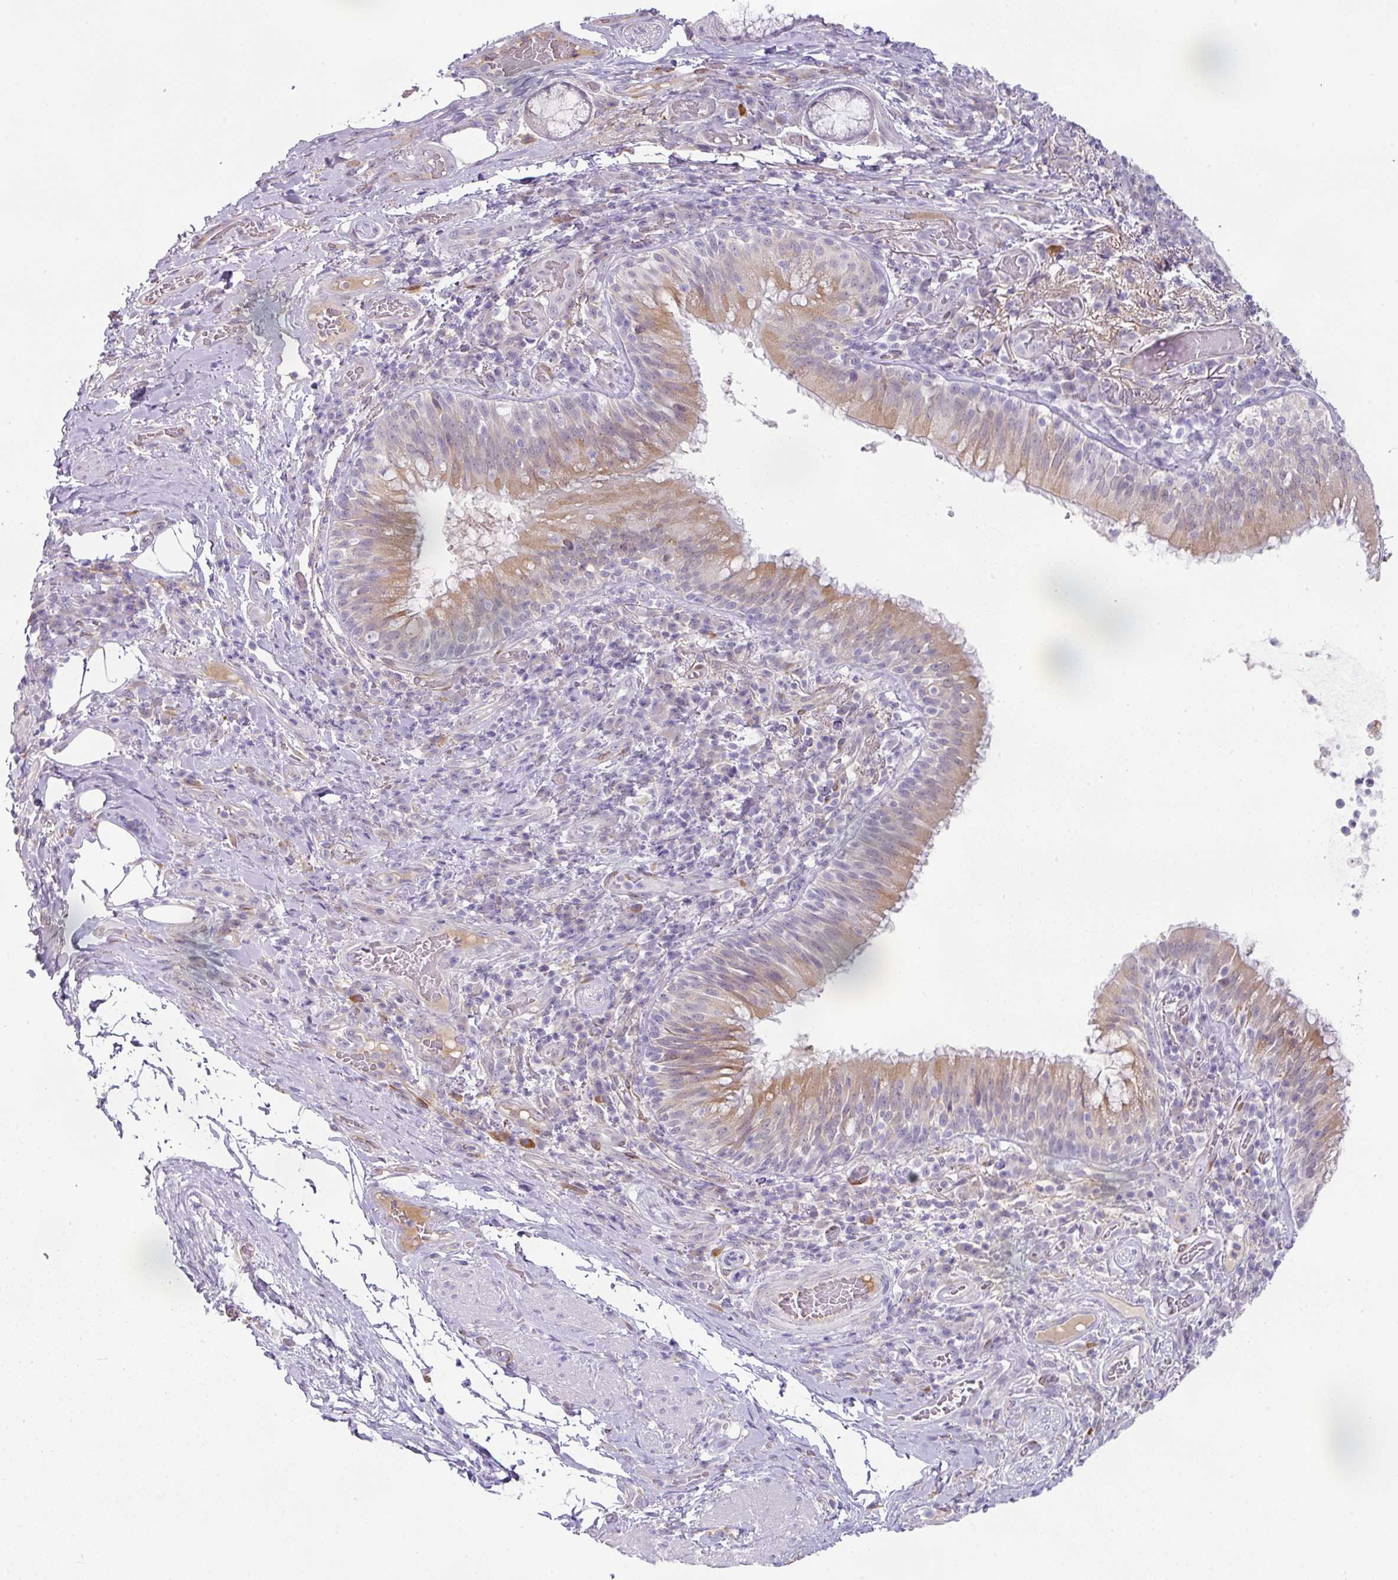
{"staining": {"intensity": "moderate", "quantity": "25%-75%", "location": "cytoplasmic/membranous"}, "tissue": "bronchus", "cell_type": "Respiratory epithelial cells", "image_type": "normal", "snomed": [{"axis": "morphology", "description": "Normal tissue, NOS"}, {"axis": "topography", "description": "Cartilage tissue"}, {"axis": "topography", "description": "Bronchus"}], "caption": "DAB immunohistochemical staining of unremarkable bronchus demonstrates moderate cytoplasmic/membranous protein expression in approximately 25%-75% of respiratory epithelial cells.", "gene": "FGF17", "patient": {"sex": "male", "age": 56}}